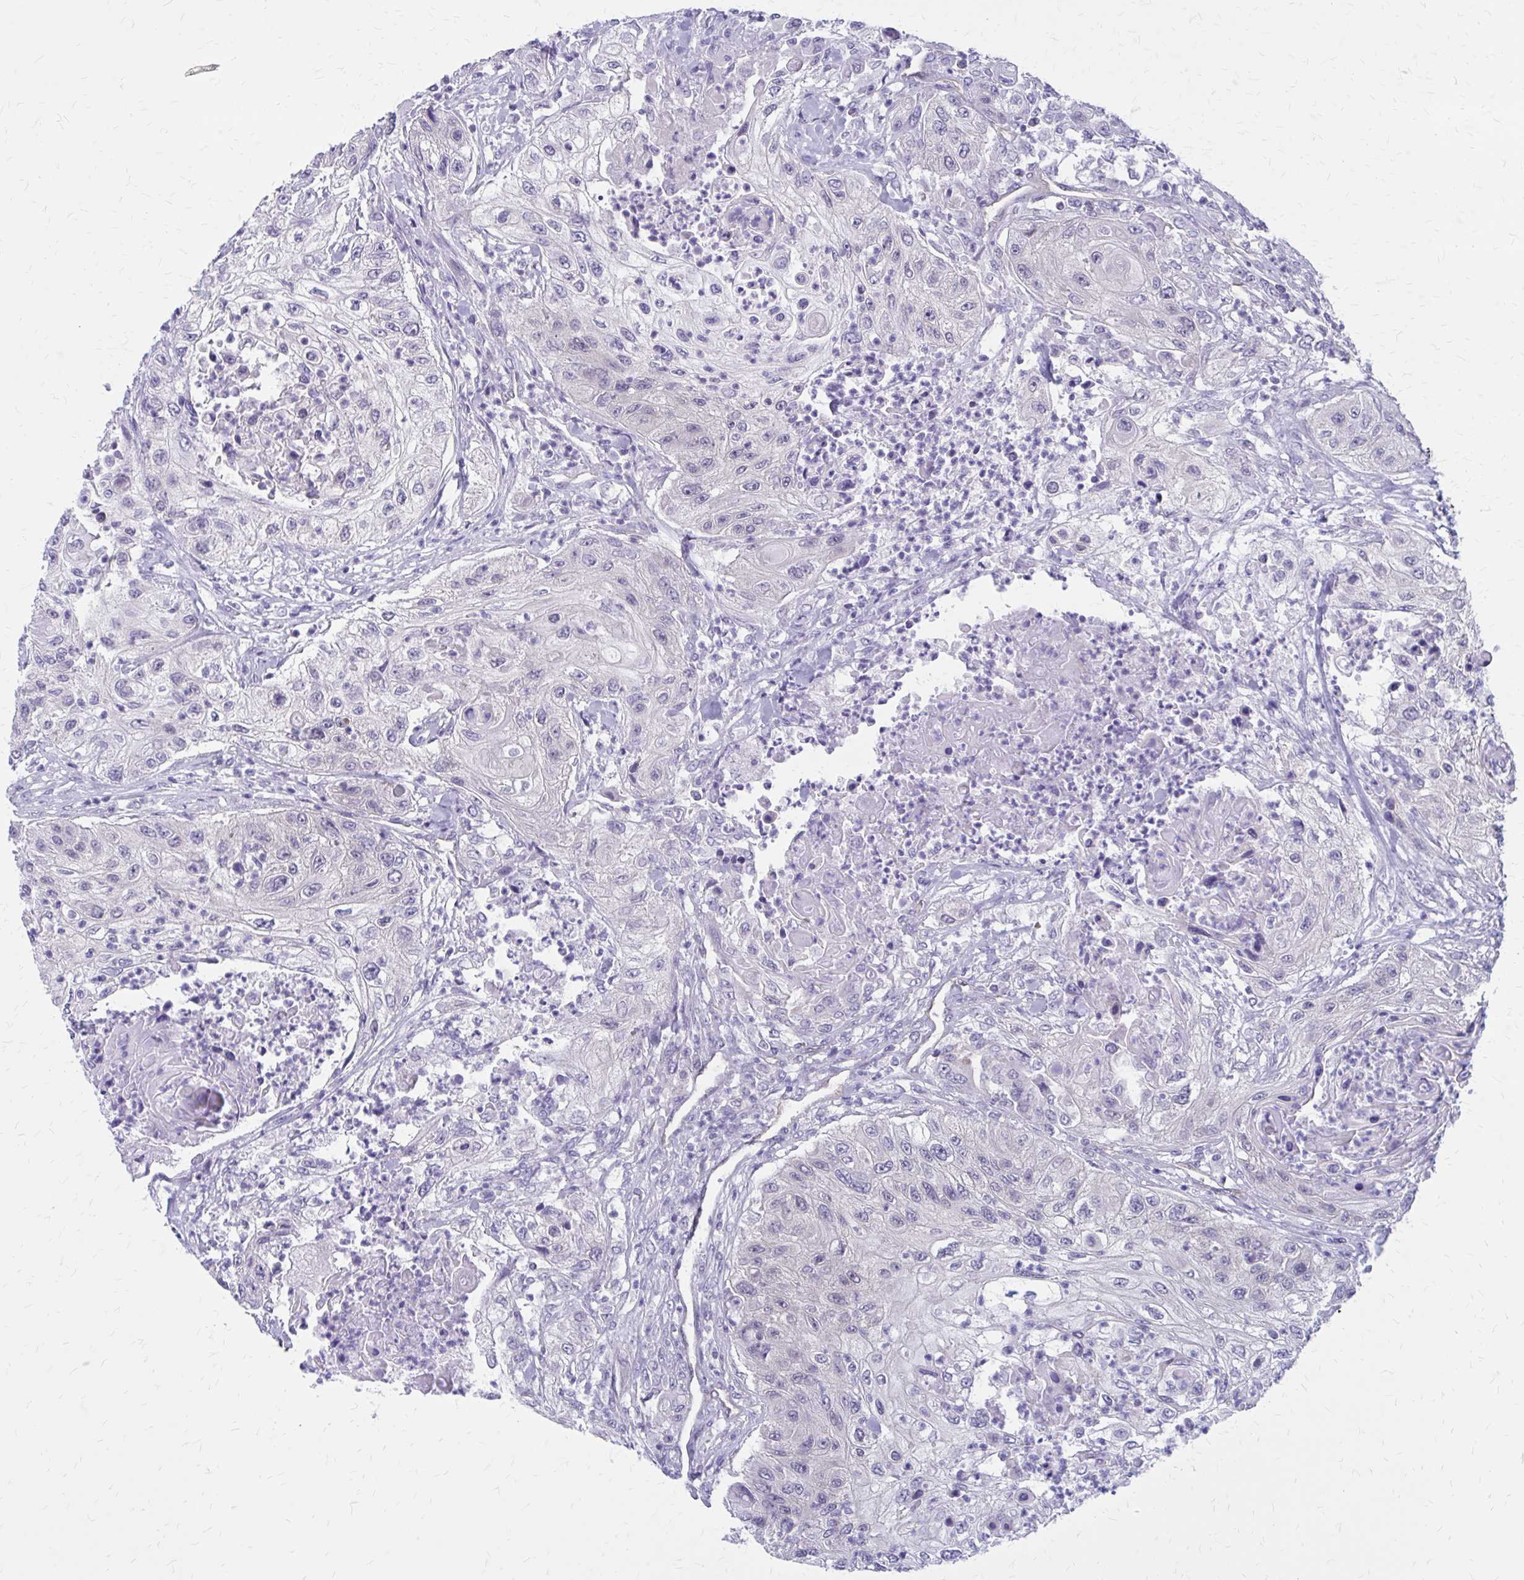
{"staining": {"intensity": "negative", "quantity": "none", "location": "none"}, "tissue": "urothelial cancer", "cell_type": "Tumor cells", "image_type": "cancer", "snomed": [{"axis": "morphology", "description": "Urothelial carcinoma, High grade"}, {"axis": "topography", "description": "Urinary bladder"}], "caption": "Tumor cells are negative for brown protein staining in urothelial cancer.", "gene": "CLIC2", "patient": {"sex": "female", "age": 60}}